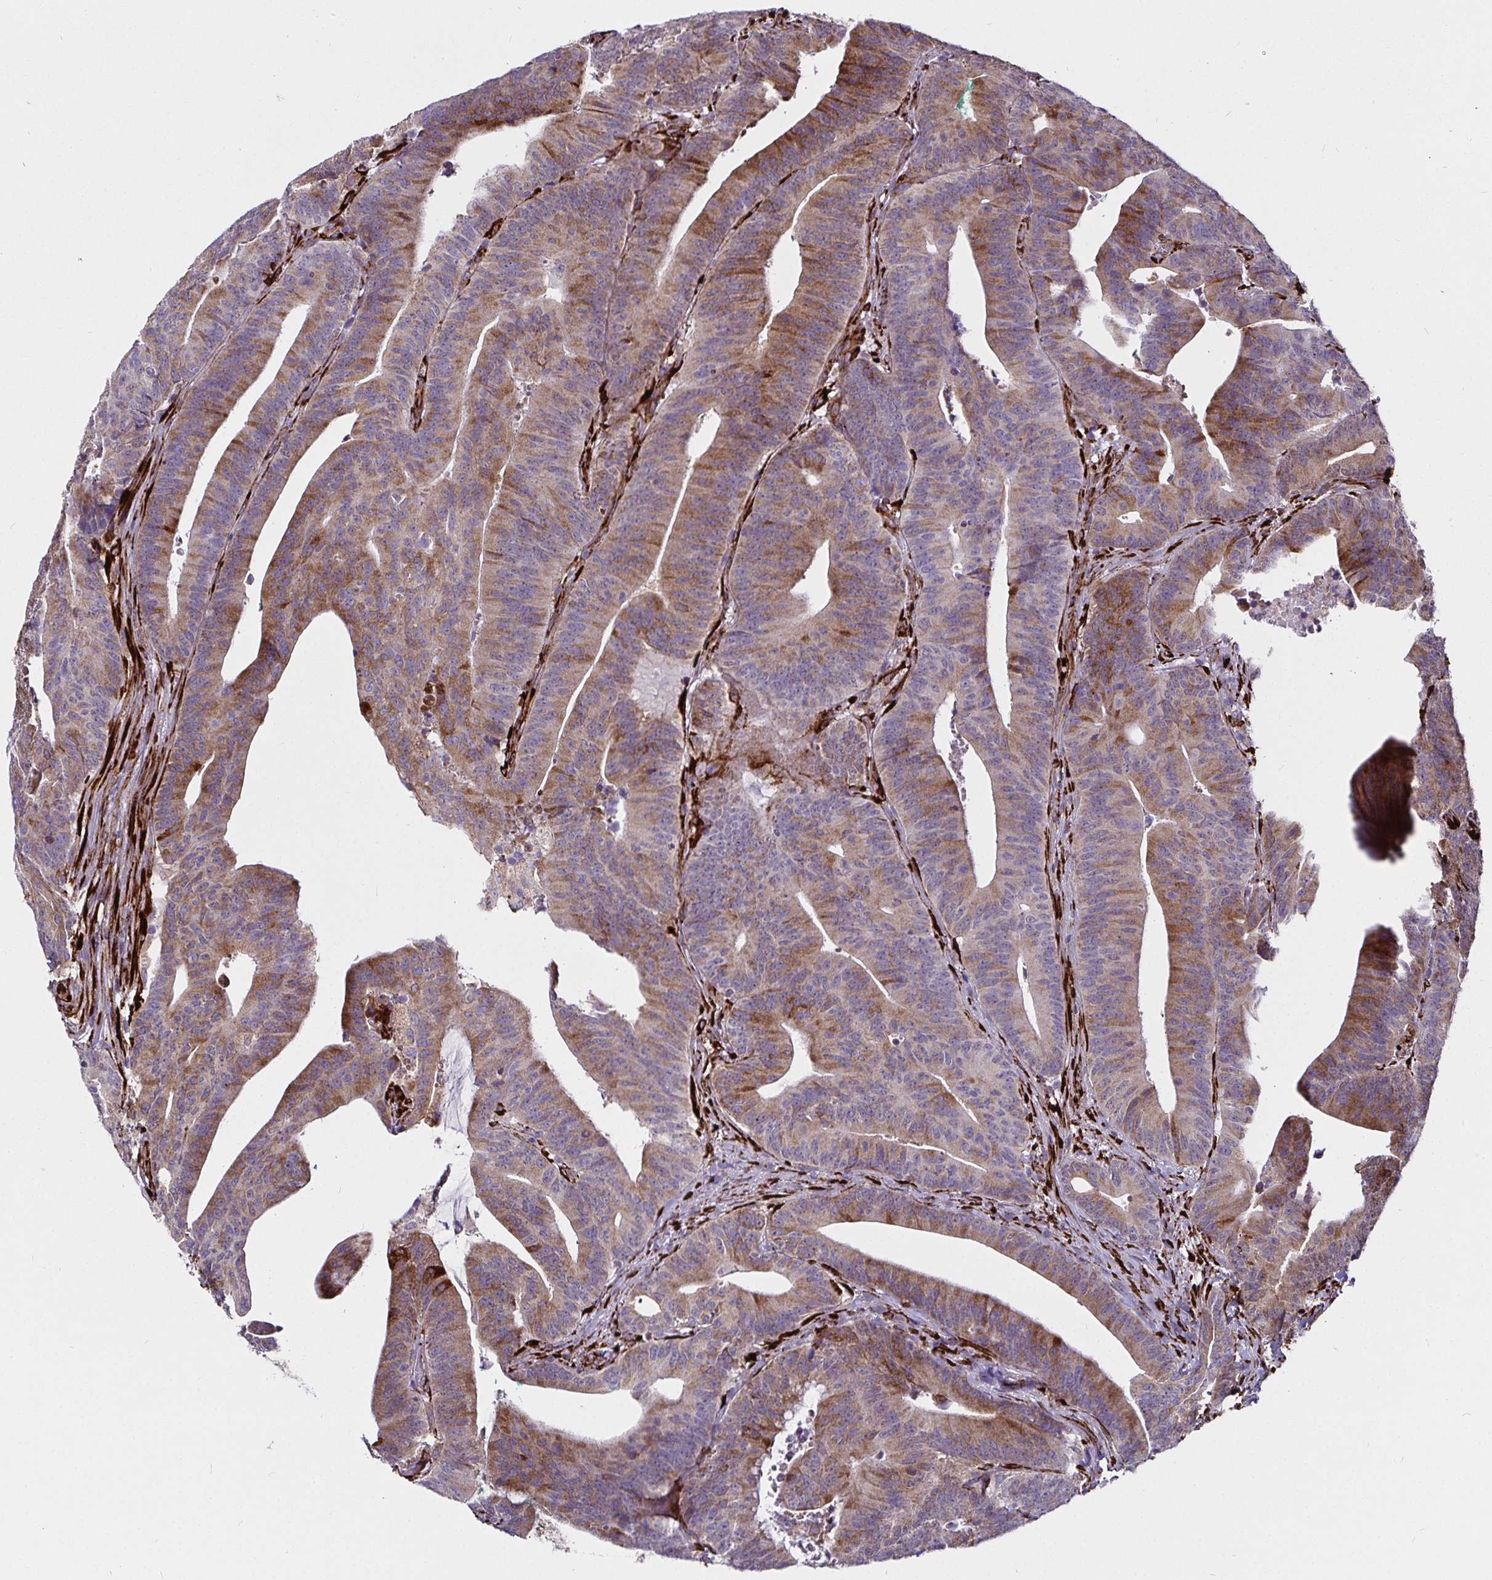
{"staining": {"intensity": "moderate", "quantity": ">75%", "location": "cytoplasmic/membranous"}, "tissue": "colorectal cancer", "cell_type": "Tumor cells", "image_type": "cancer", "snomed": [{"axis": "morphology", "description": "Adenocarcinoma, NOS"}, {"axis": "topography", "description": "Colon"}], "caption": "IHC photomicrograph of neoplastic tissue: adenocarcinoma (colorectal) stained using IHC exhibits medium levels of moderate protein expression localized specifically in the cytoplasmic/membranous of tumor cells, appearing as a cytoplasmic/membranous brown color.", "gene": "P4HA2", "patient": {"sex": "female", "age": 78}}